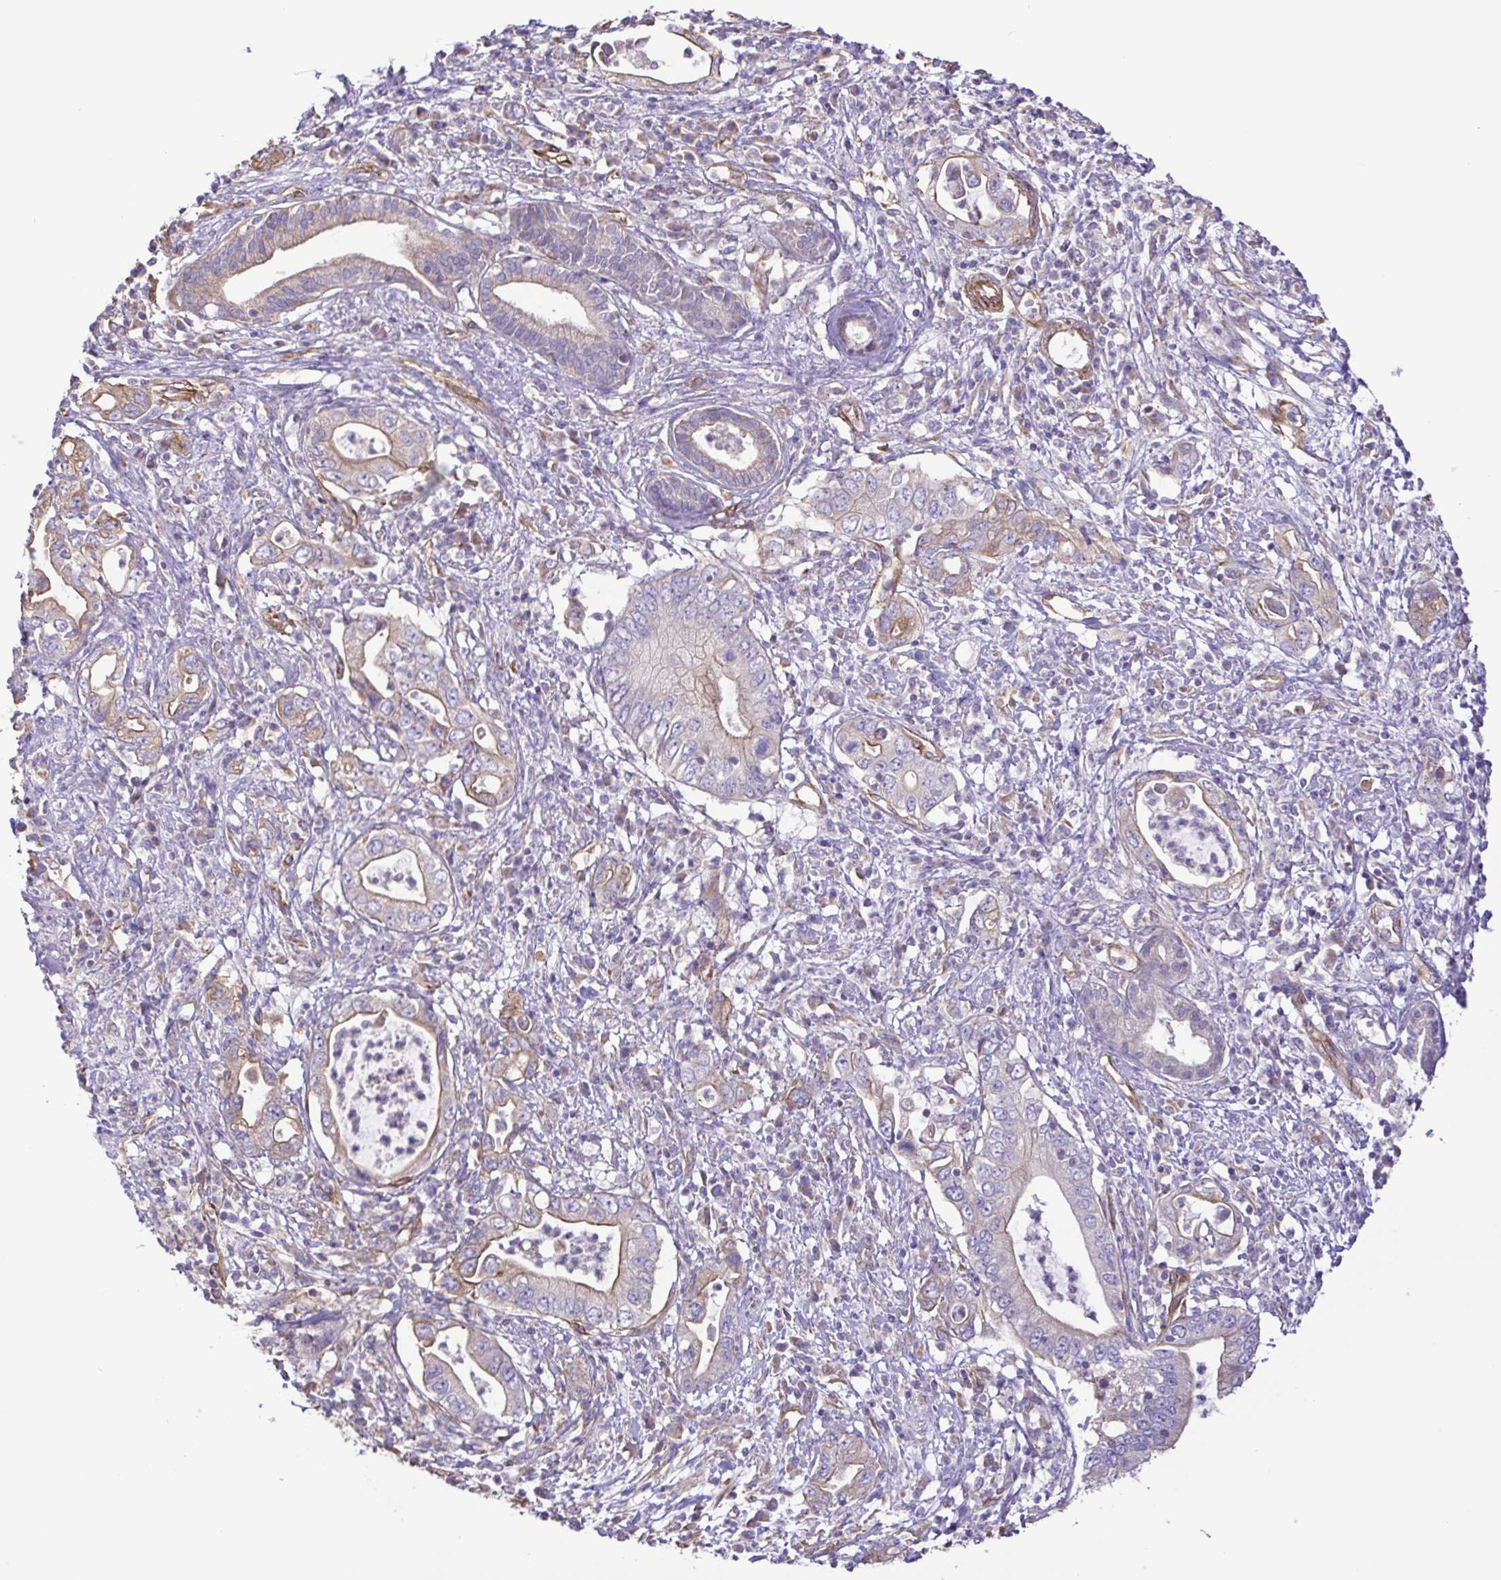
{"staining": {"intensity": "weak", "quantity": "<25%", "location": "cytoplasmic/membranous"}, "tissue": "pancreatic cancer", "cell_type": "Tumor cells", "image_type": "cancer", "snomed": [{"axis": "morphology", "description": "Adenocarcinoma, NOS"}, {"axis": "topography", "description": "Pancreas"}], "caption": "Protein analysis of pancreatic adenocarcinoma reveals no significant positivity in tumor cells.", "gene": "FLT1", "patient": {"sex": "female", "age": 72}}